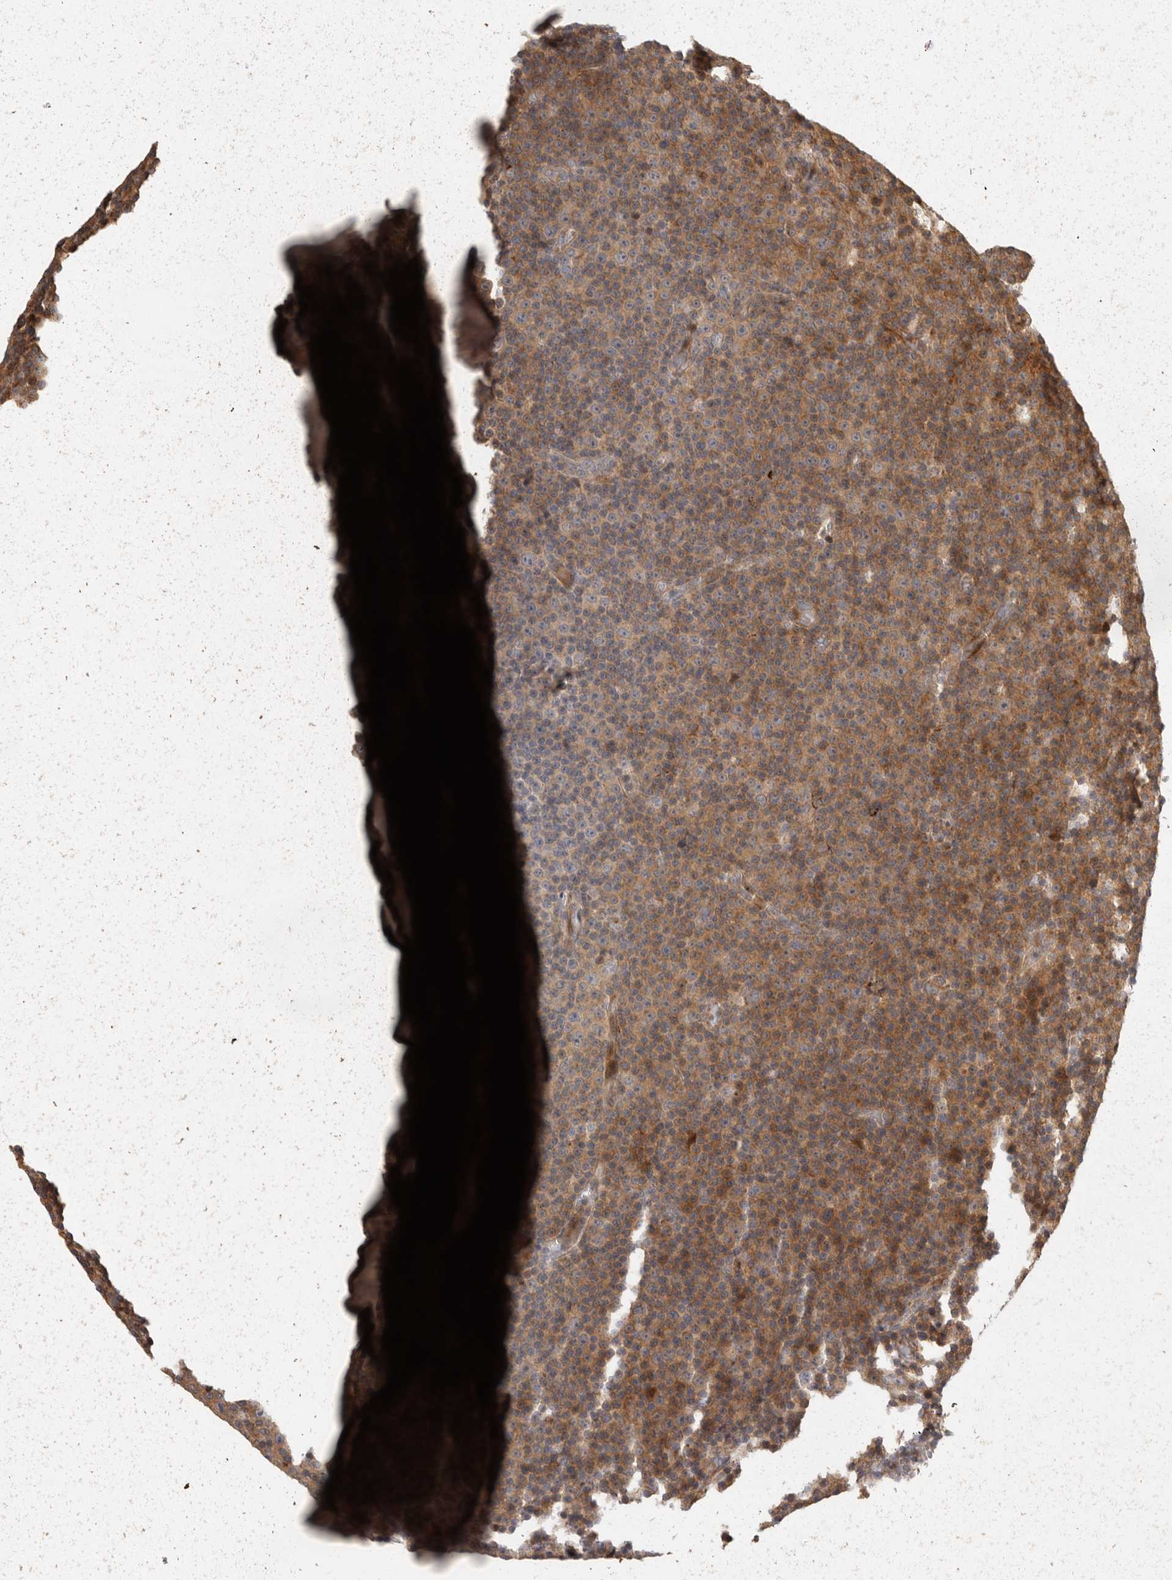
{"staining": {"intensity": "moderate", "quantity": ">75%", "location": "cytoplasmic/membranous"}, "tissue": "lymphoma", "cell_type": "Tumor cells", "image_type": "cancer", "snomed": [{"axis": "morphology", "description": "Malignant lymphoma, non-Hodgkin's type, Low grade"}, {"axis": "topography", "description": "Lymph node"}], "caption": "A brown stain labels moderate cytoplasmic/membranous staining of a protein in human lymphoma tumor cells.", "gene": "SWT1", "patient": {"sex": "female", "age": 67}}